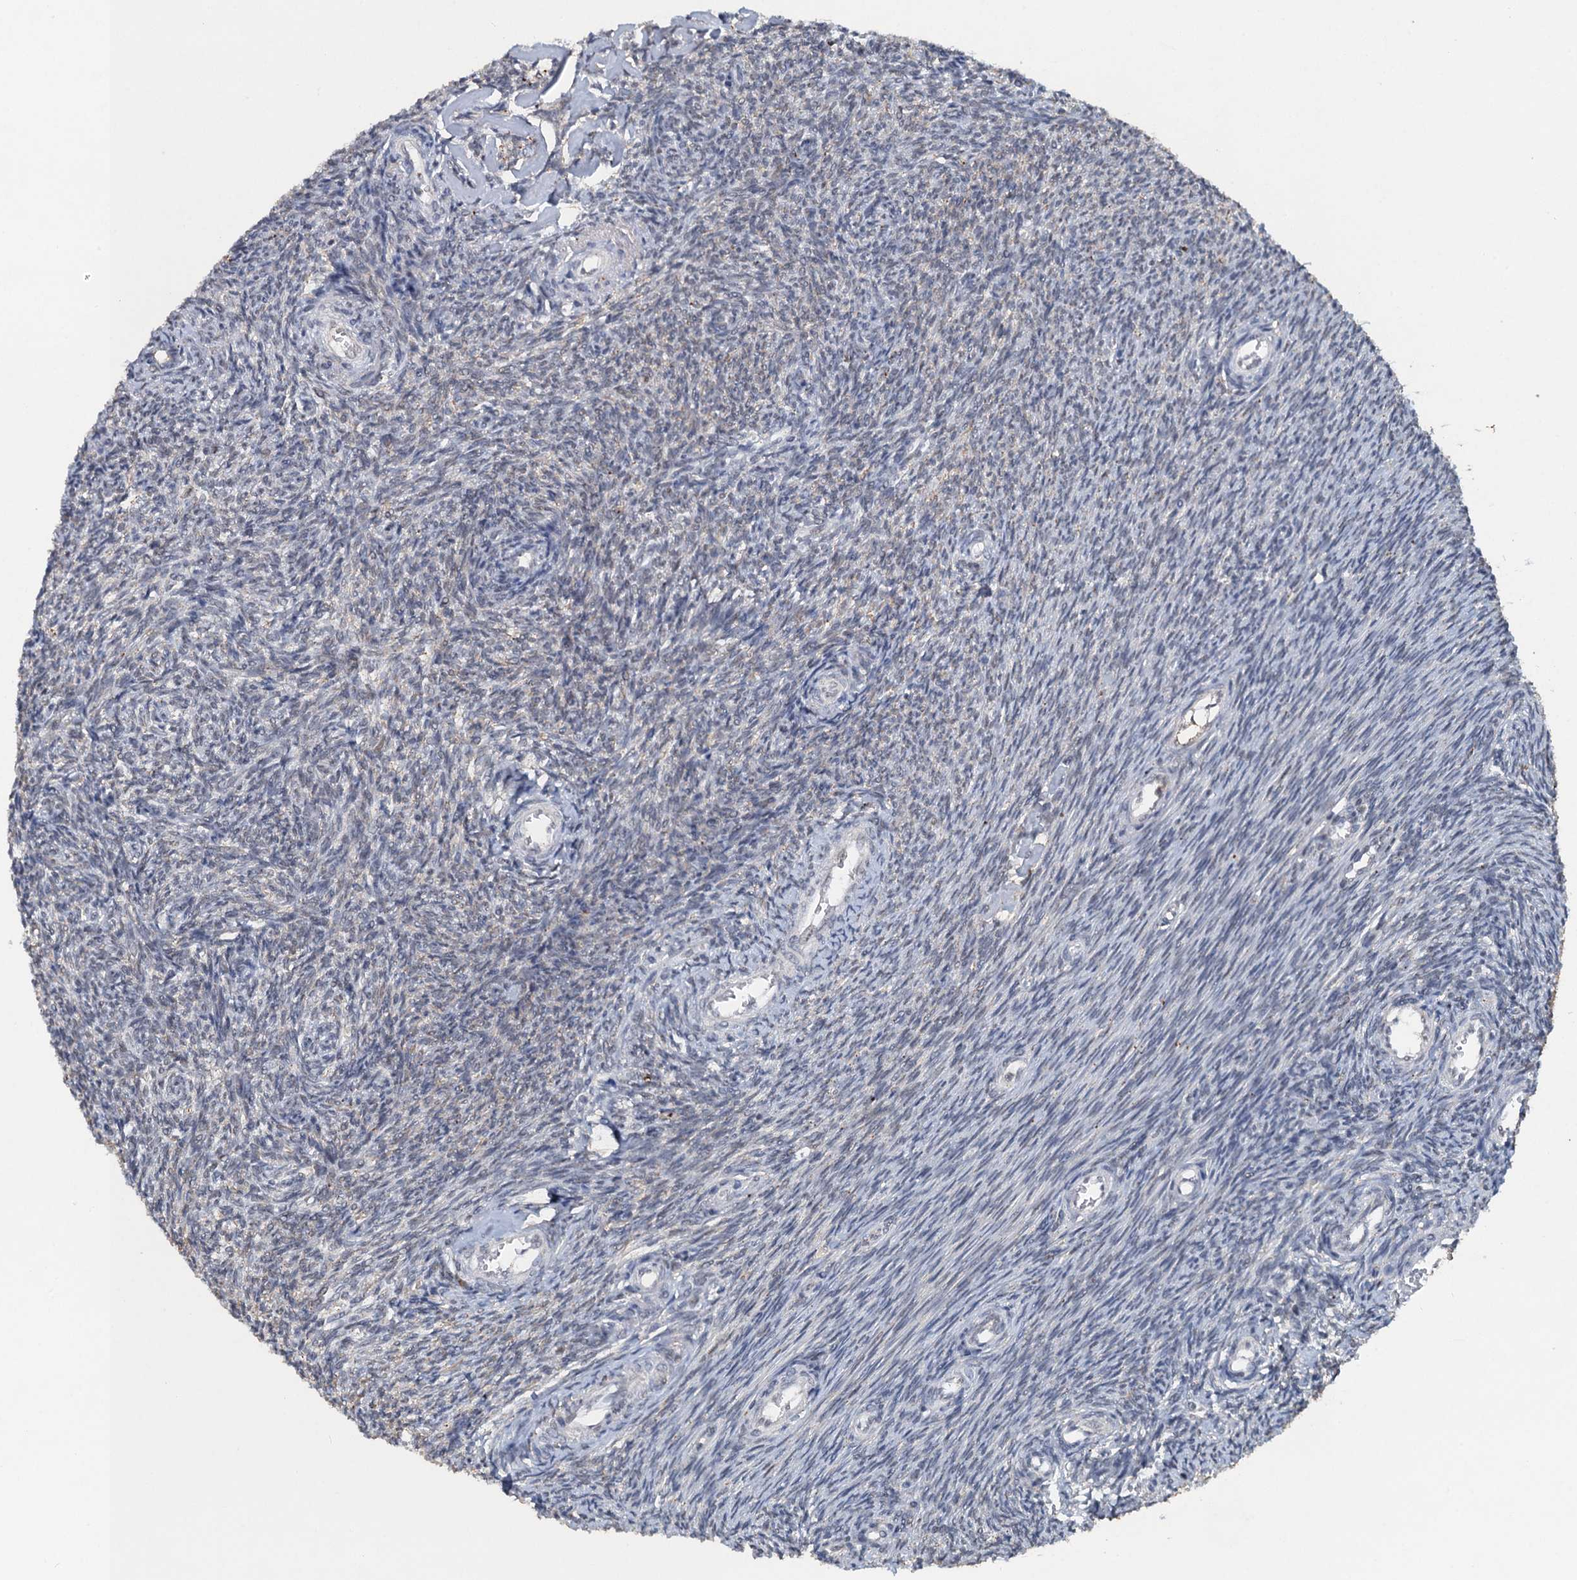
{"staining": {"intensity": "negative", "quantity": "none", "location": "none"}, "tissue": "ovary", "cell_type": "Ovarian stroma cells", "image_type": "normal", "snomed": [{"axis": "morphology", "description": "Normal tissue, NOS"}, {"axis": "topography", "description": "Ovary"}], "caption": "Ovary stained for a protein using IHC exhibits no expression ovarian stroma cells.", "gene": "CSTF3", "patient": {"sex": "female", "age": 44}}